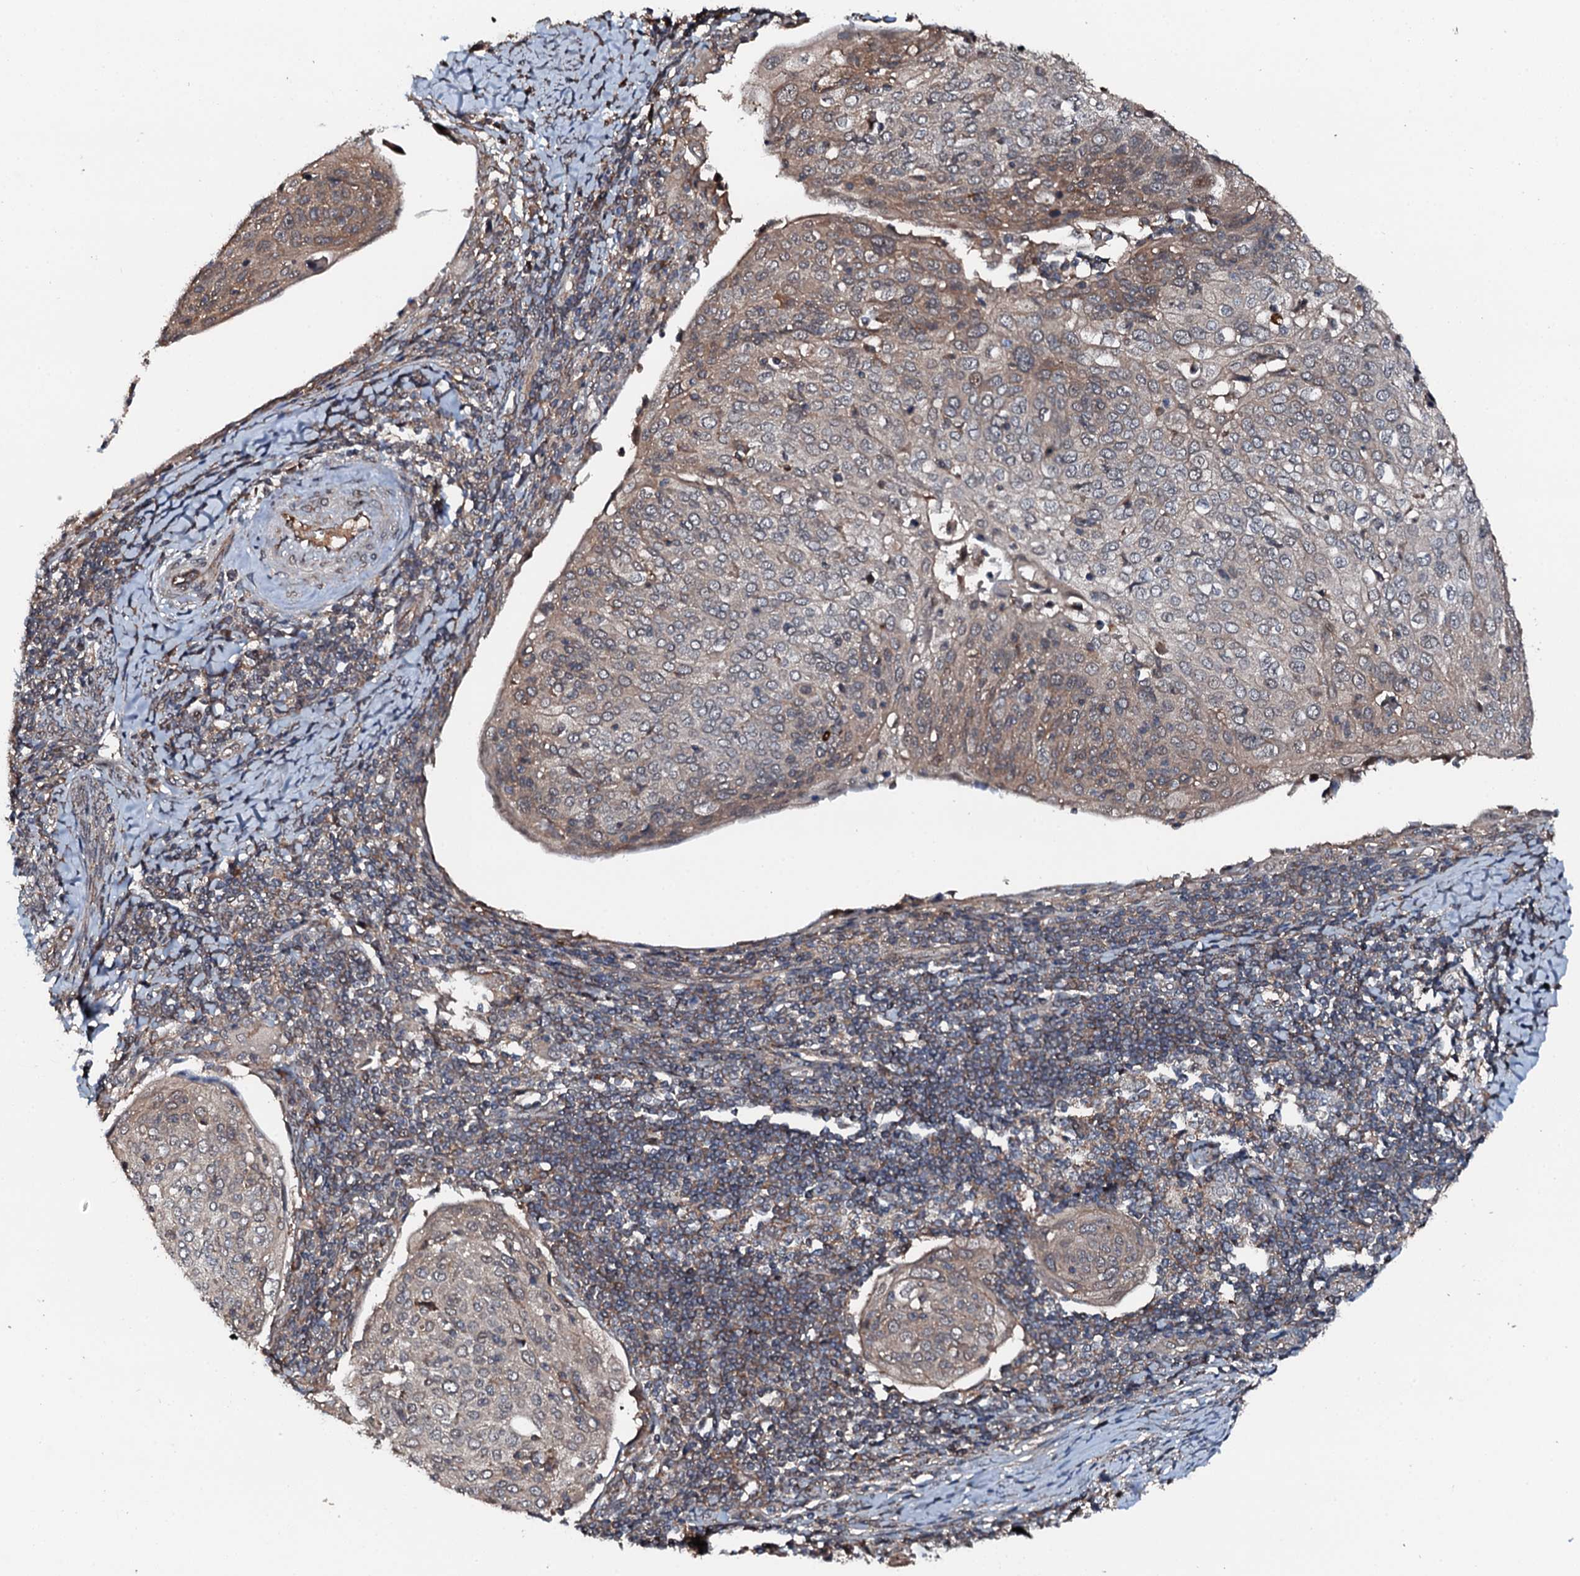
{"staining": {"intensity": "moderate", "quantity": "25%-75%", "location": "cytoplasmic/membranous"}, "tissue": "cervical cancer", "cell_type": "Tumor cells", "image_type": "cancer", "snomed": [{"axis": "morphology", "description": "Squamous cell carcinoma, NOS"}, {"axis": "topography", "description": "Cervix"}], "caption": "Immunohistochemical staining of cervical cancer (squamous cell carcinoma) displays medium levels of moderate cytoplasmic/membranous positivity in about 25%-75% of tumor cells.", "gene": "FLYWCH1", "patient": {"sex": "female", "age": 67}}